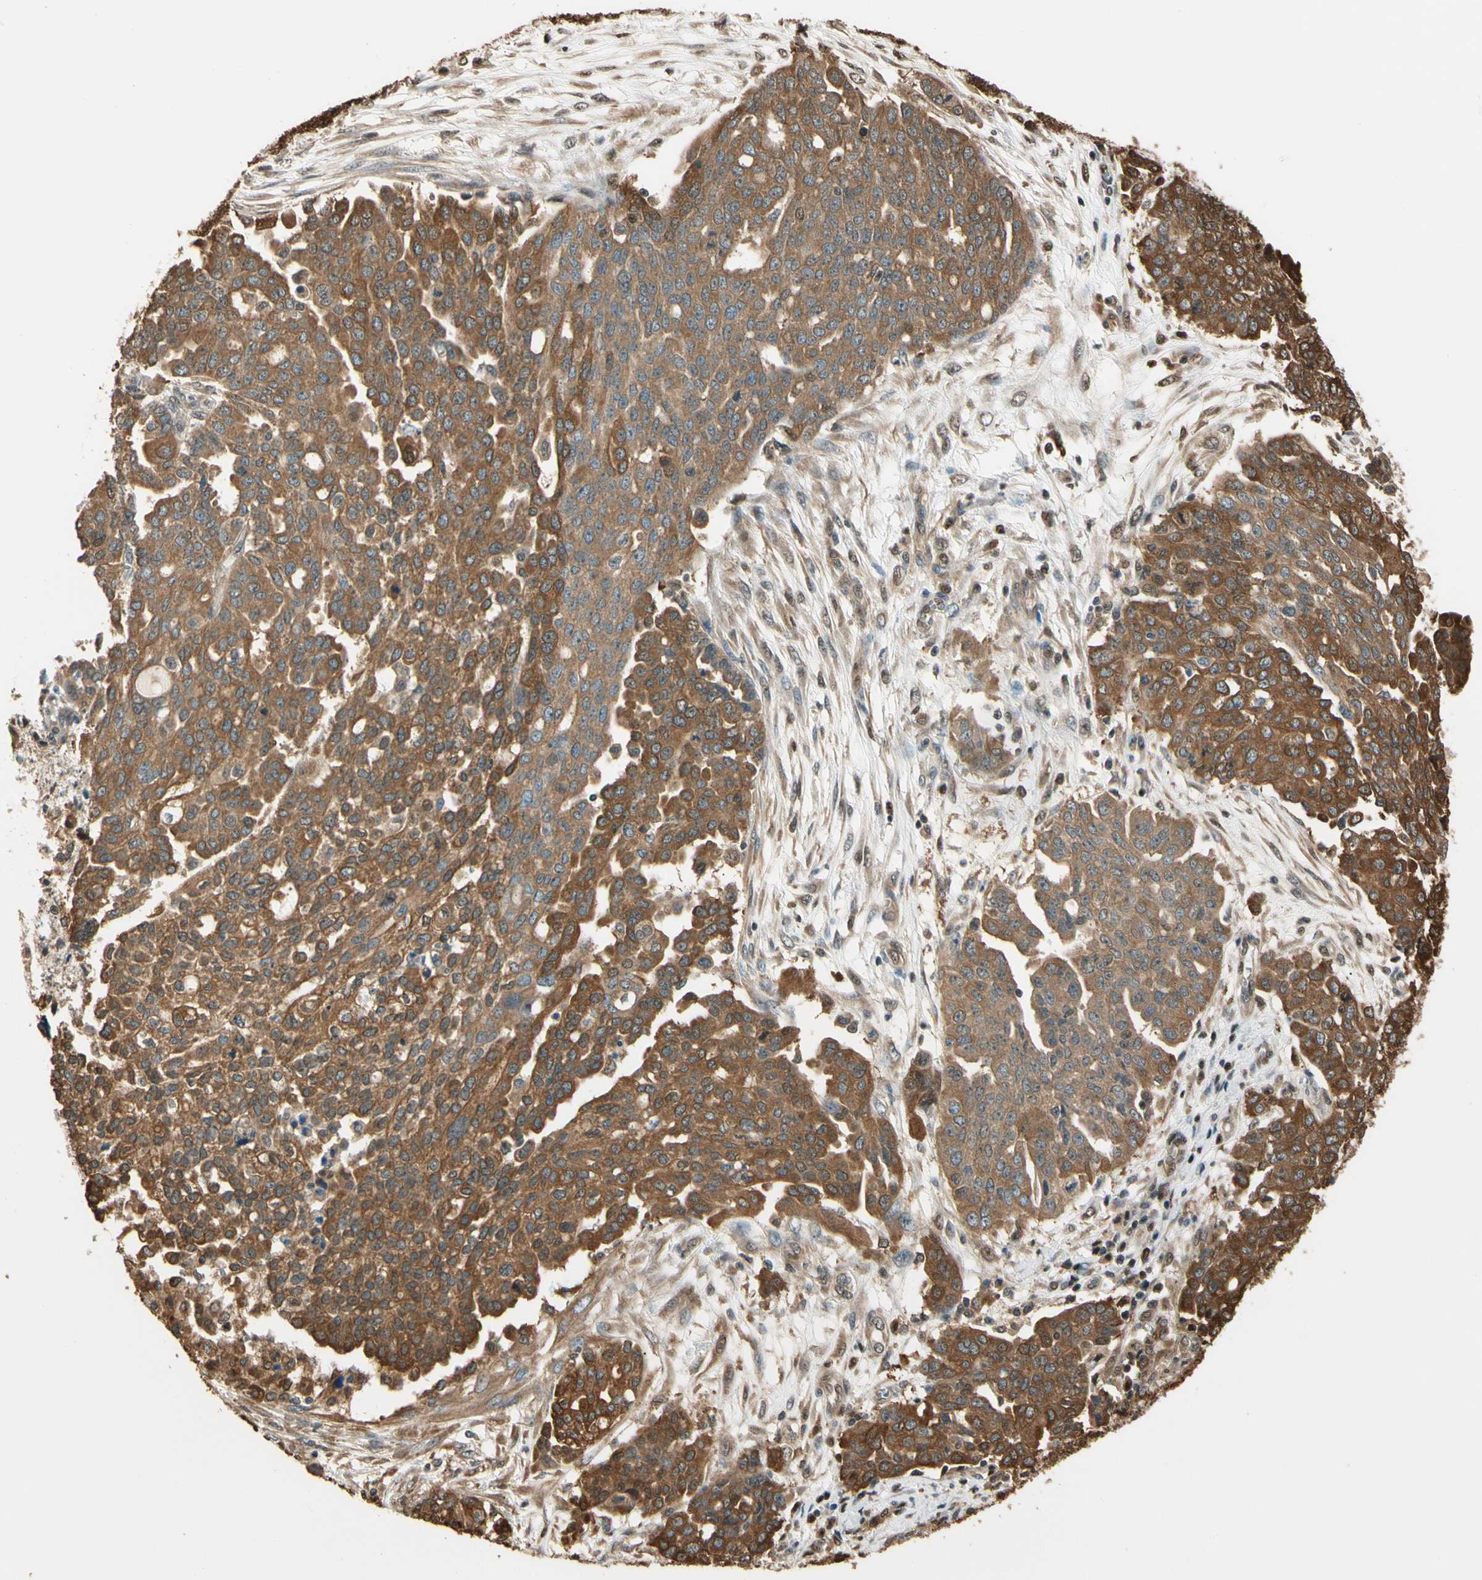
{"staining": {"intensity": "moderate", "quantity": "25%-75%", "location": "cytoplasmic/membranous"}, "tissue": "ovarian cancer", "cell_type": "Tumor cells", "image_type": "cancer", "snomed": [{"axis": "morphology", "description": "Cystadenocarcinoma, serous, NOS"}, {"axis": "topography", "description": "Soft tissue"}, {"axis": "topography", "description": "Ovary"}], "caption": "Immunohistochemistry (IHC) staining of ovarian cancer (serous cystadenocarcinoma), which displays medium levels of moderate cytoplasmic/membranous positivity in approximately 25%-75% of tumor cells indicating moderate cytoplasmic/membranous protein staining. The staining was performed using DAB (3,3'-diaminobenzidine) (brown) for protein detection and nuclei were counterstained in hematoxylin (blue).", "gene": "PNCK", "patient": {"sex": "female", "age": 57}}